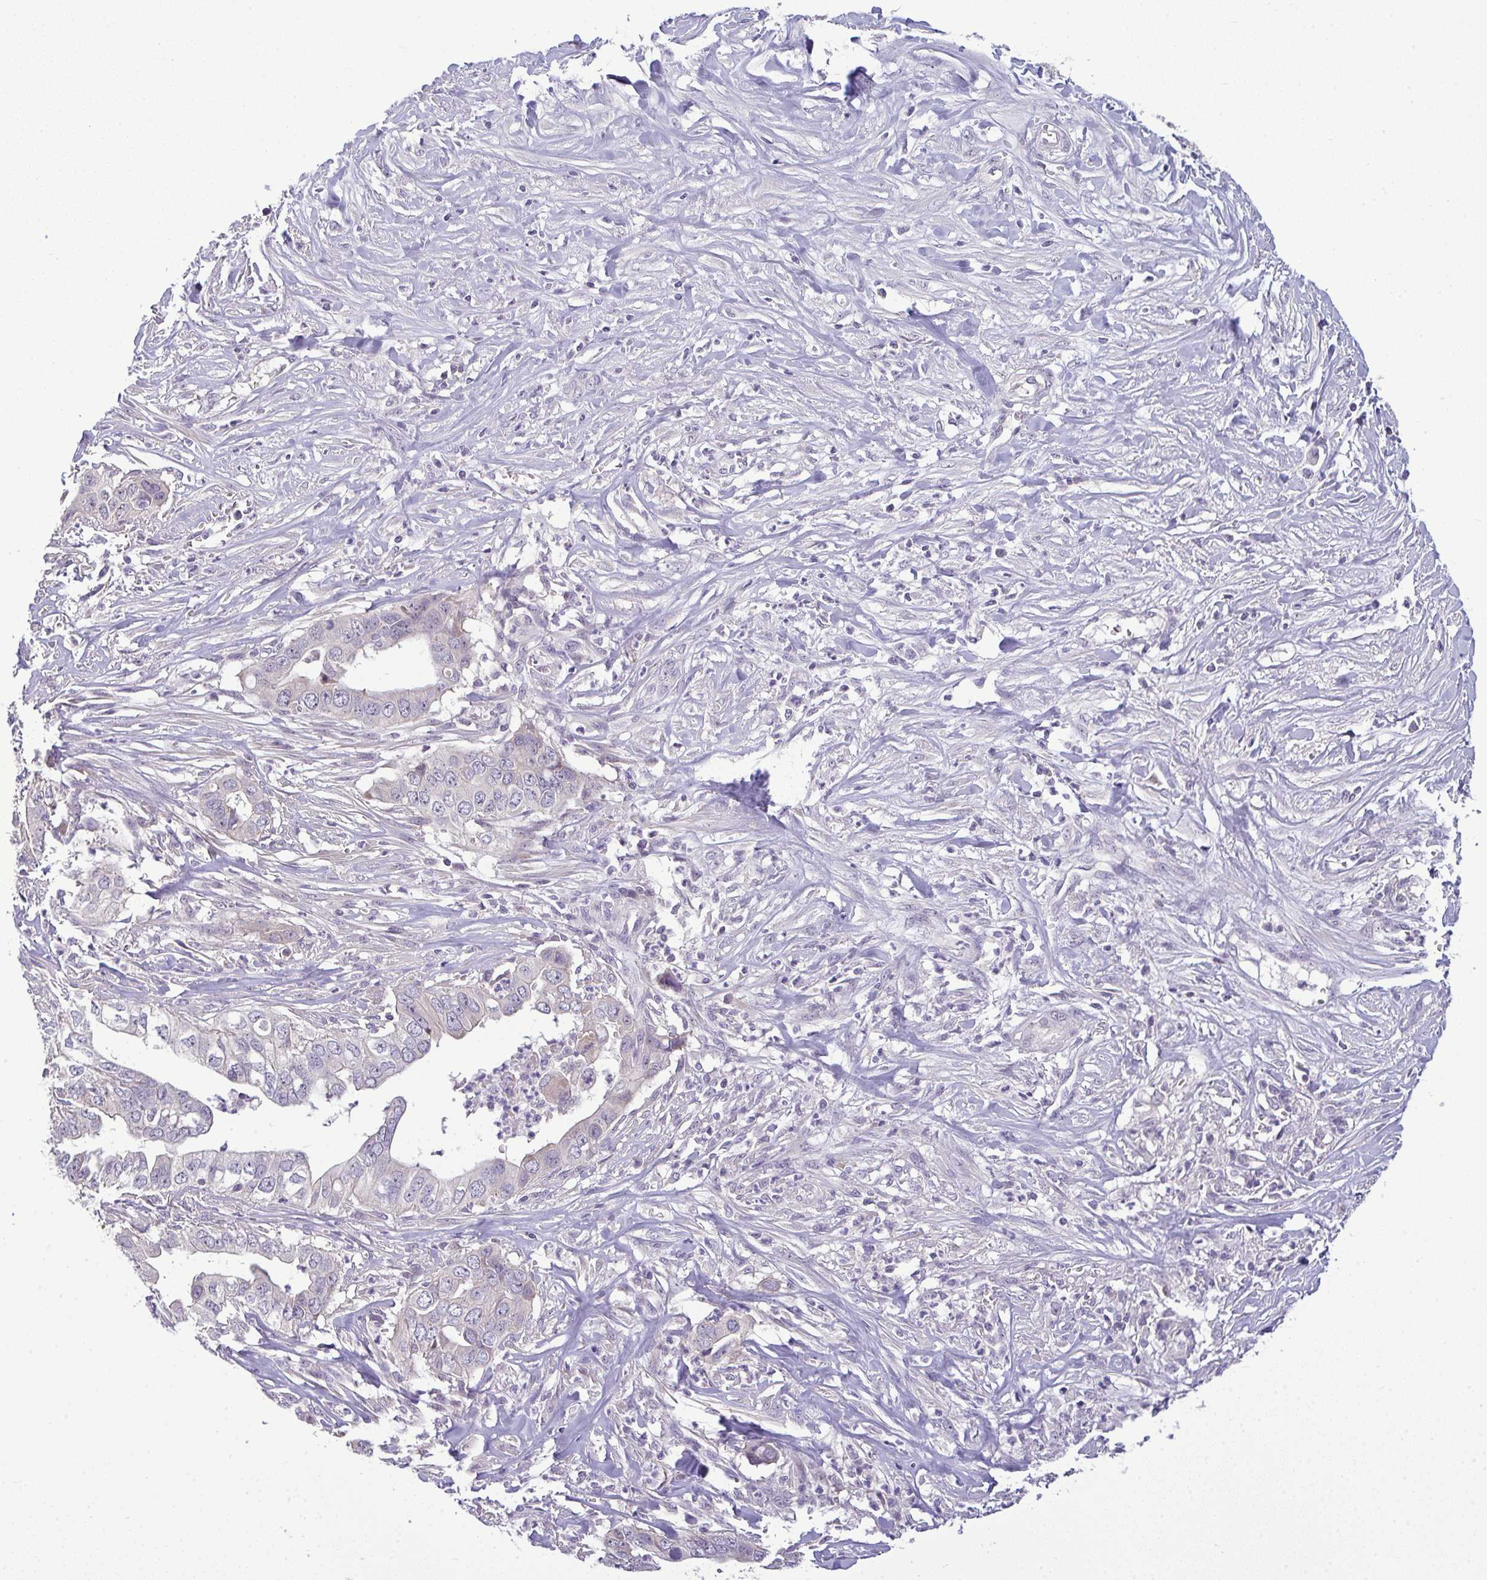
{"staining": {"intensity": "negative", "quantity": "none", "location": "none"}, "tissue": "liver cancer", "cell_type": "Tumor cells", "image_type": "cancer", "snomed": [{"axis": "morphology", "description": "Cholangiocarcinoma"}, {"axis": "topography", "description": "Liver"}], "caption": "Liver cancer stained for a protein using IHC shows no expression tumor cells.", "gene": "NT5C1A", "patient": {"sex": "female", "age": 79}}